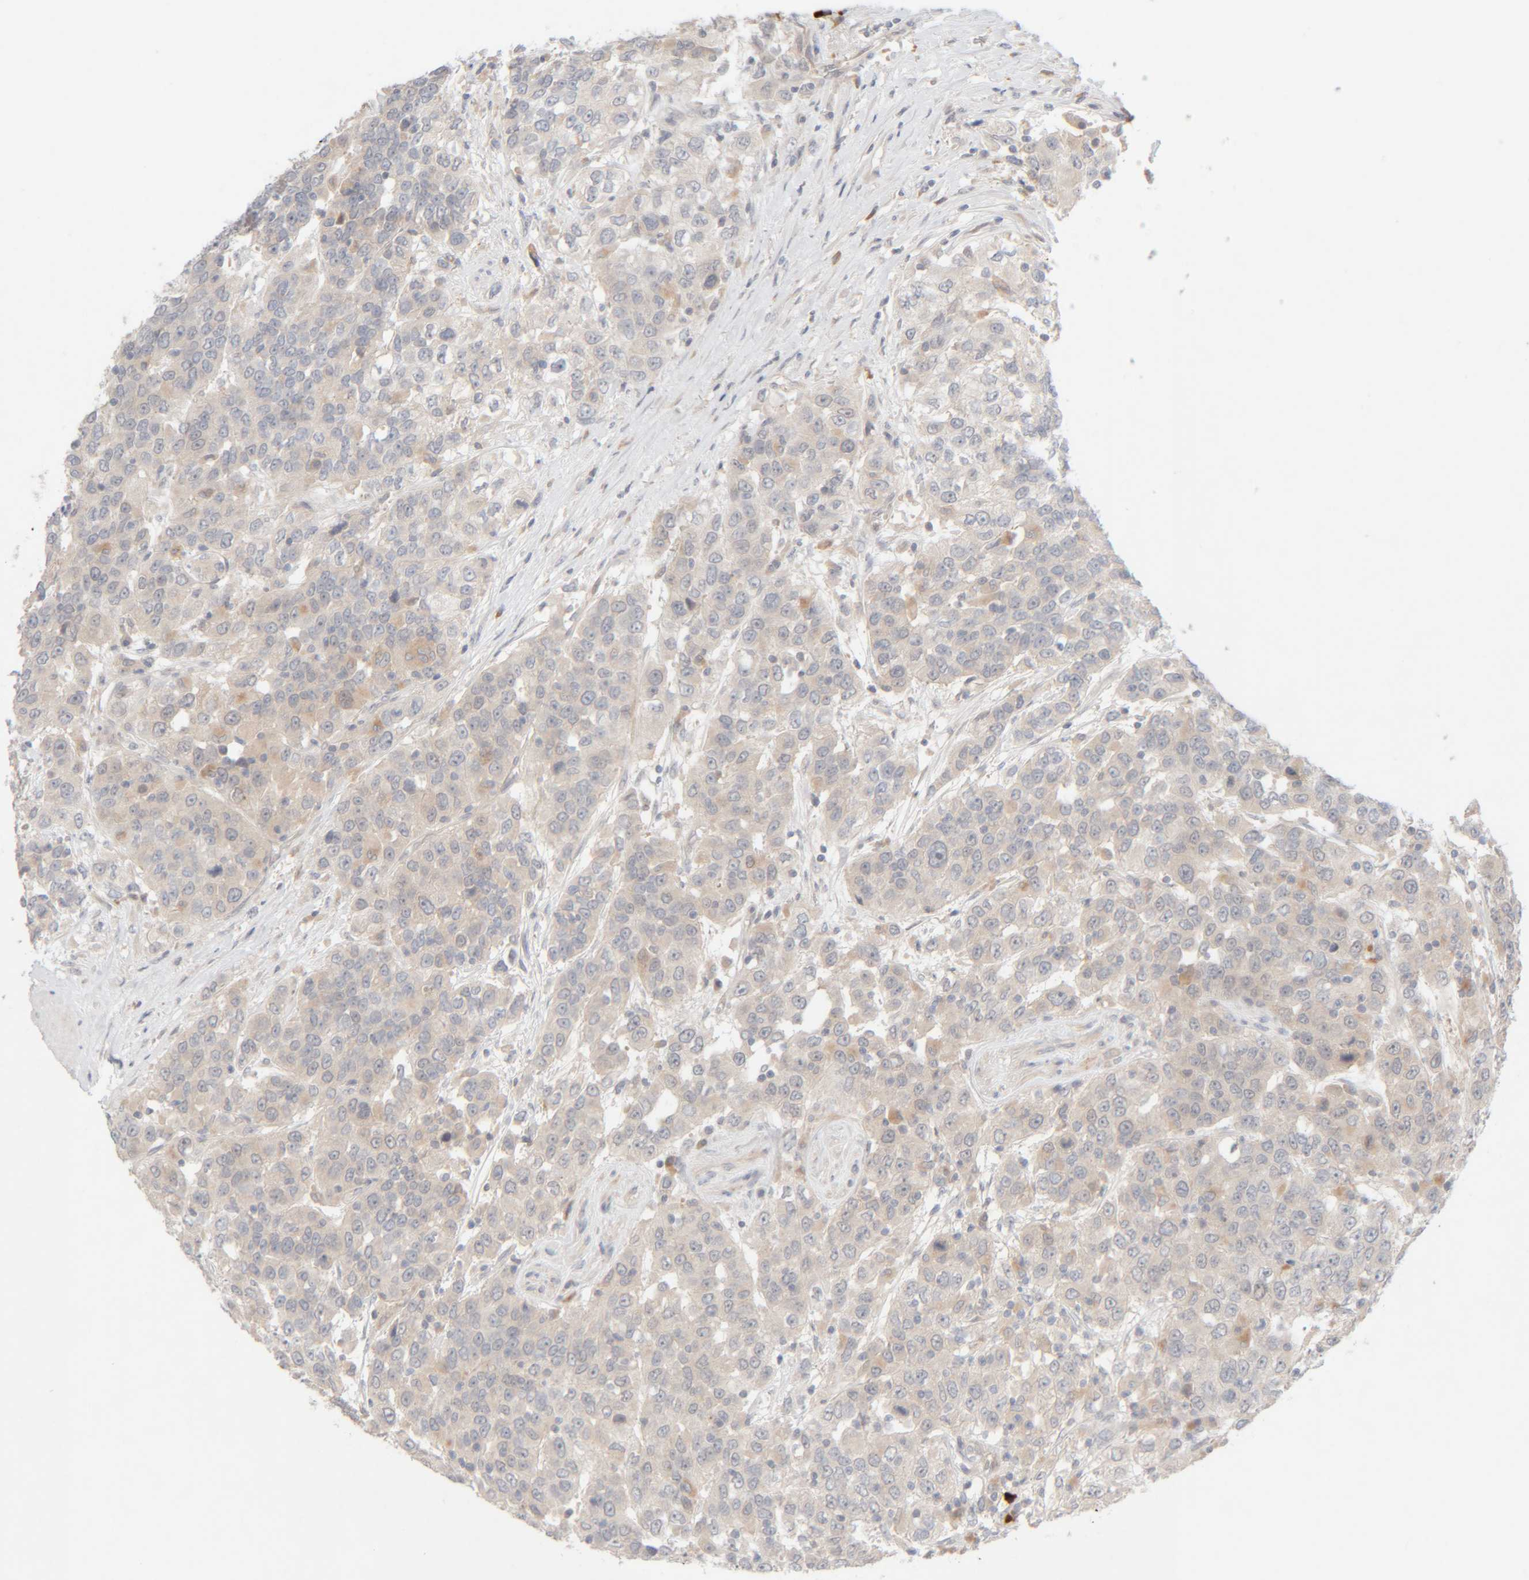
{"staining": {"intensity": "negative", "quantity": "none", "location": "none"}, "tissue": "urothelial cancer", "cell_type": "Tumor cells", "image_type": "cancer", "snomed": [{"axis": "morphology", "description": "Urothelial carcinoma, High grade"}, {"axis": "topography", "description": "Urinary bladder"}], "caption": "Immunohistochemistry photomicrograph of human urothelial carcinoma (high-grade) stained for a protein (brown), which displays no expression in tumor cells. Nuclei are stained in blue.", "gene": "CHKA", "patient": {"sex": "female", "age": 80}}